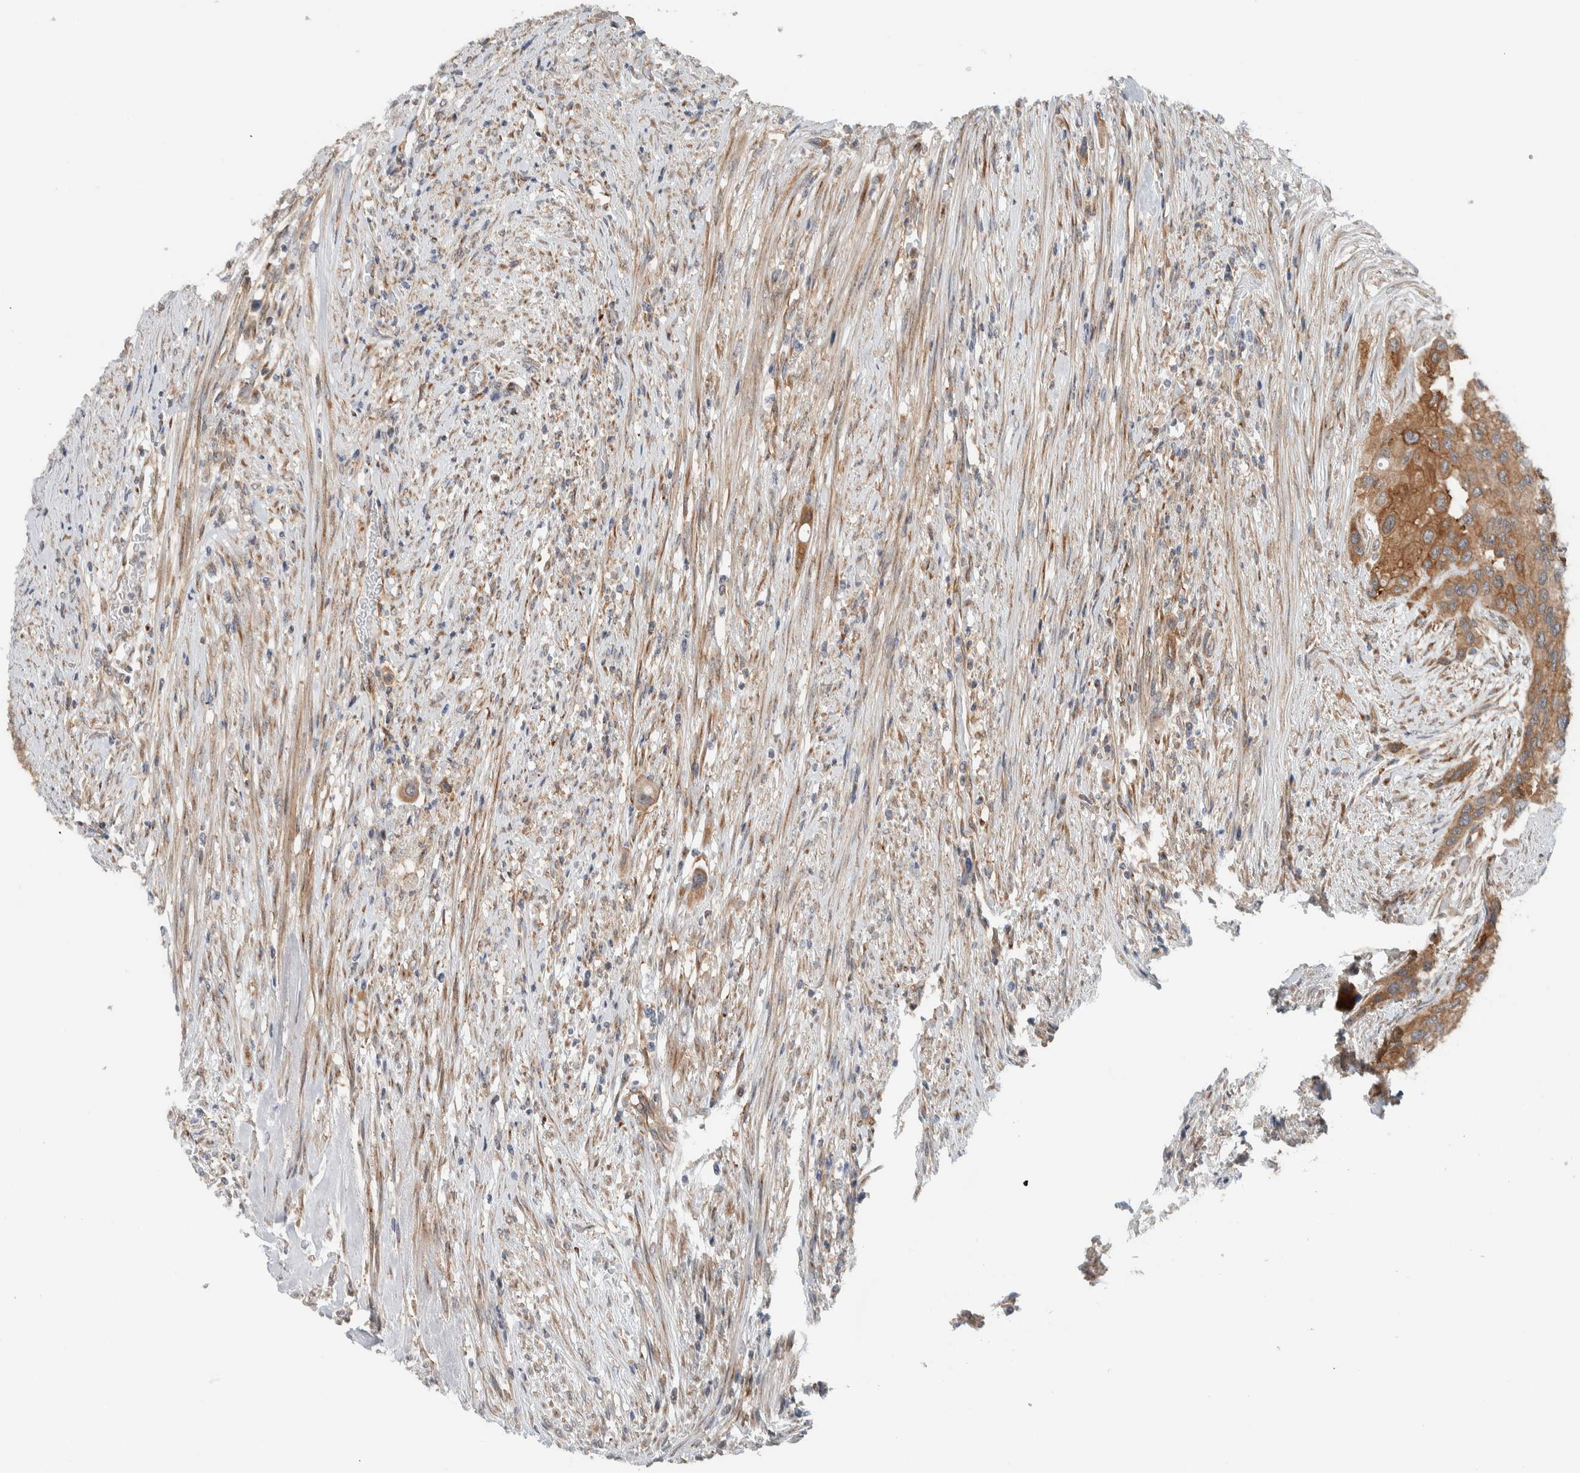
{"staining": {"intensity": "moderate", "quantity": ">75%", "location": "cytoplasmic/membranous"}, "tissue": "urothelial cancer", "cell_type": "Tumor cells", "image_type": "cancer", "snomed": [{"axis": "morphology", "description": "Urothelial carcinoma, High grade"}, {"axis": "topography", "description": "Urinary bladder"}], "caption": "Brown immunohistochemical staining in human urothelial carcinoma (high-grade) reveals moderate cytoplasmic/membranous staining in about >75% of tumor cells. (brown staining indicates protein expression, while blue staining denotes nuclei).", "gene": "RERE", "patient": {"sex": "female", "age": 56}}